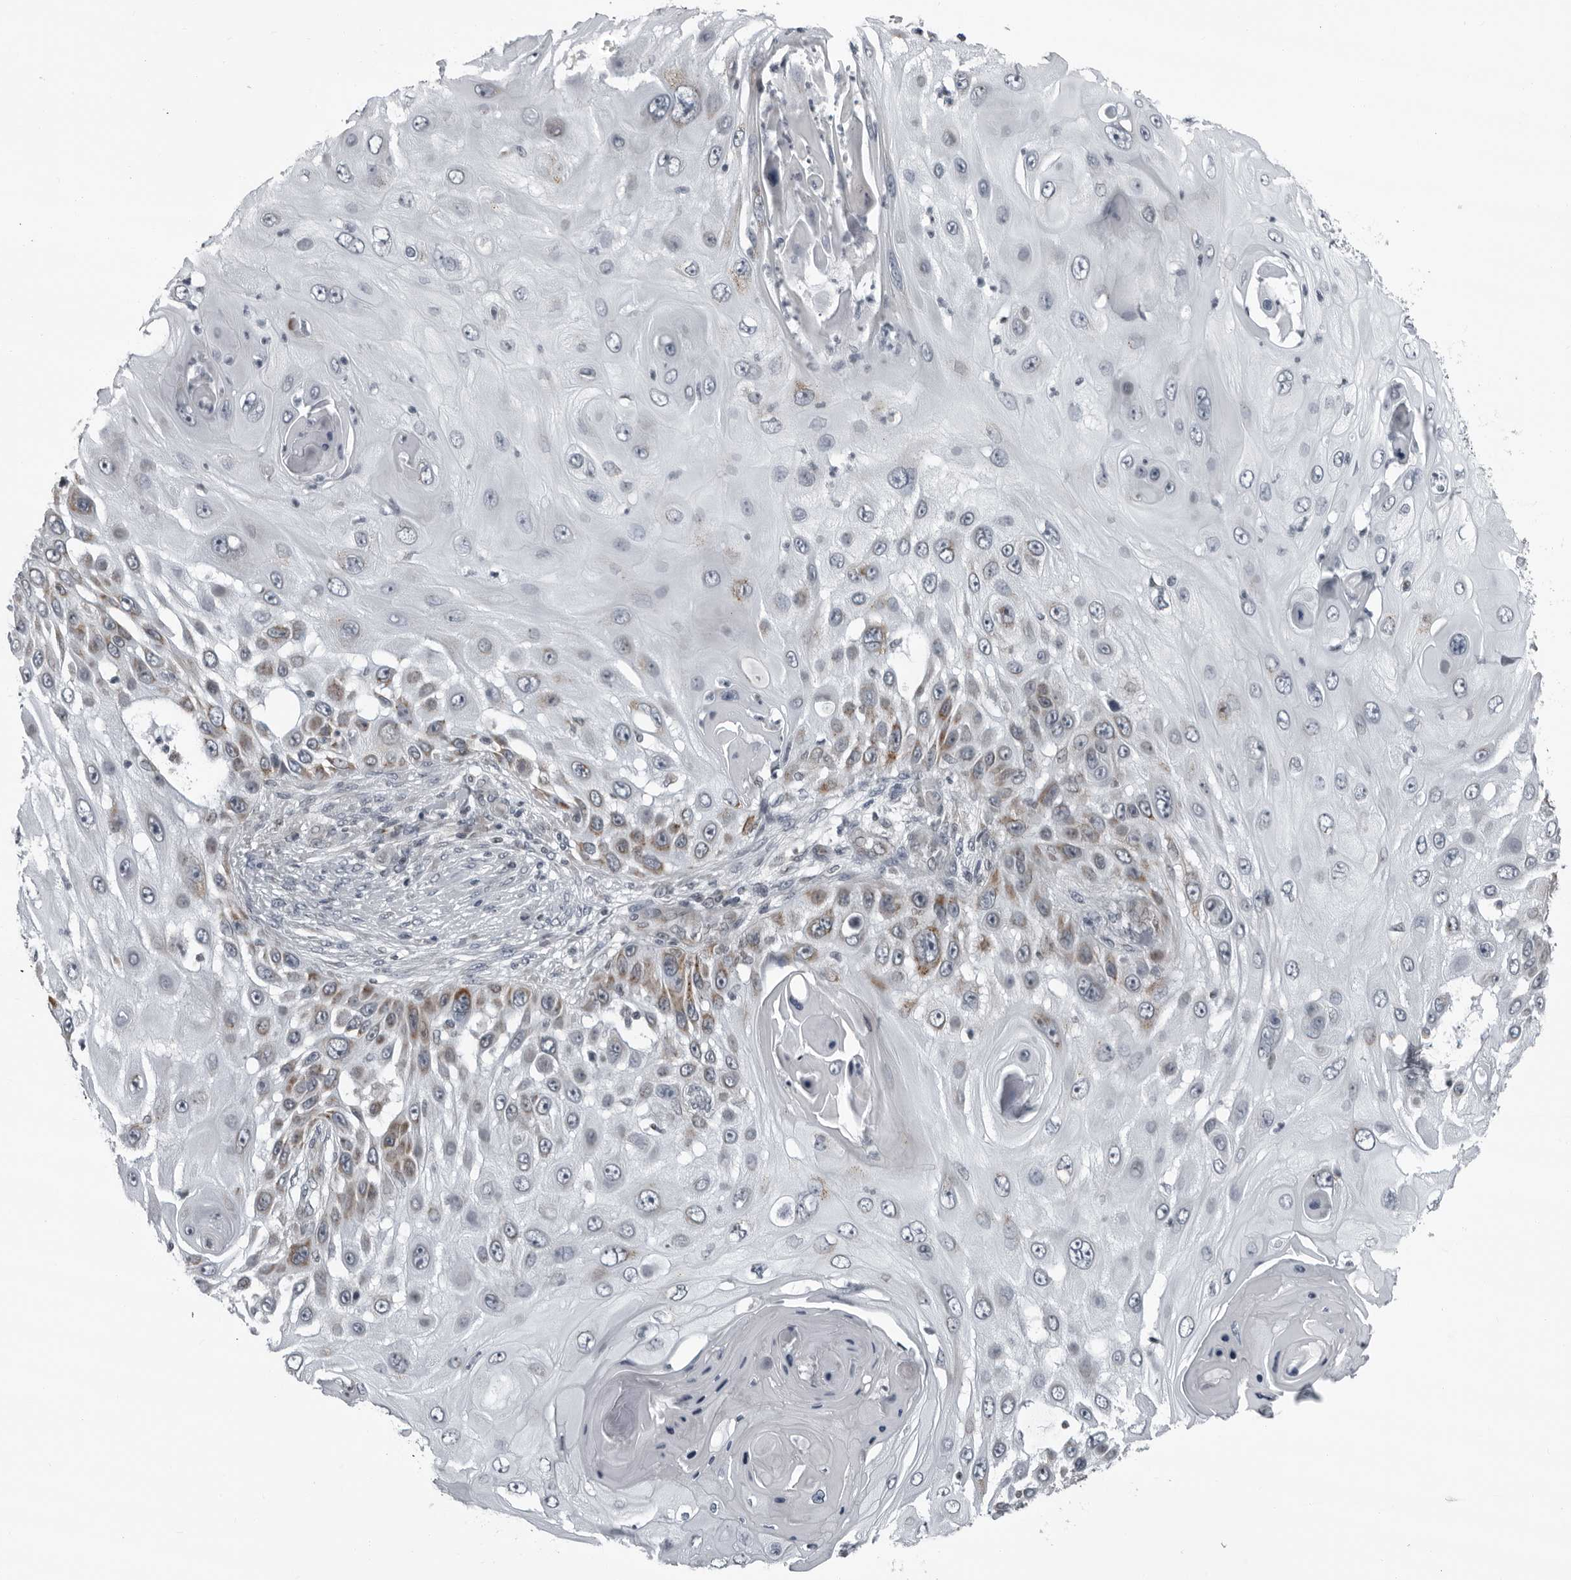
{"staining": {"intensity": "moderate", "quantity": "<25%", "location": "cytoplasmic/membranous"}, "tissue": "skin cancer", "cell_type": "Tumor cells", "image_type": "cancer", "snomed": [{"axis": "morphology", "description": "Squamous cell carcinoma, NOS"}, {"axis": "topography", "description": "Skin"}], "caption": "Immunohistochemistry (IHC) photomicrograph of skin cancer (squamous cell carcinoma) stained for a protein (brown), which shows low levels of moderate cytoplasmic/membranous staining in approximately <25% of tumor cells.", "gene": "RTCA", "patient": {"sex": "female", "age": 44}}